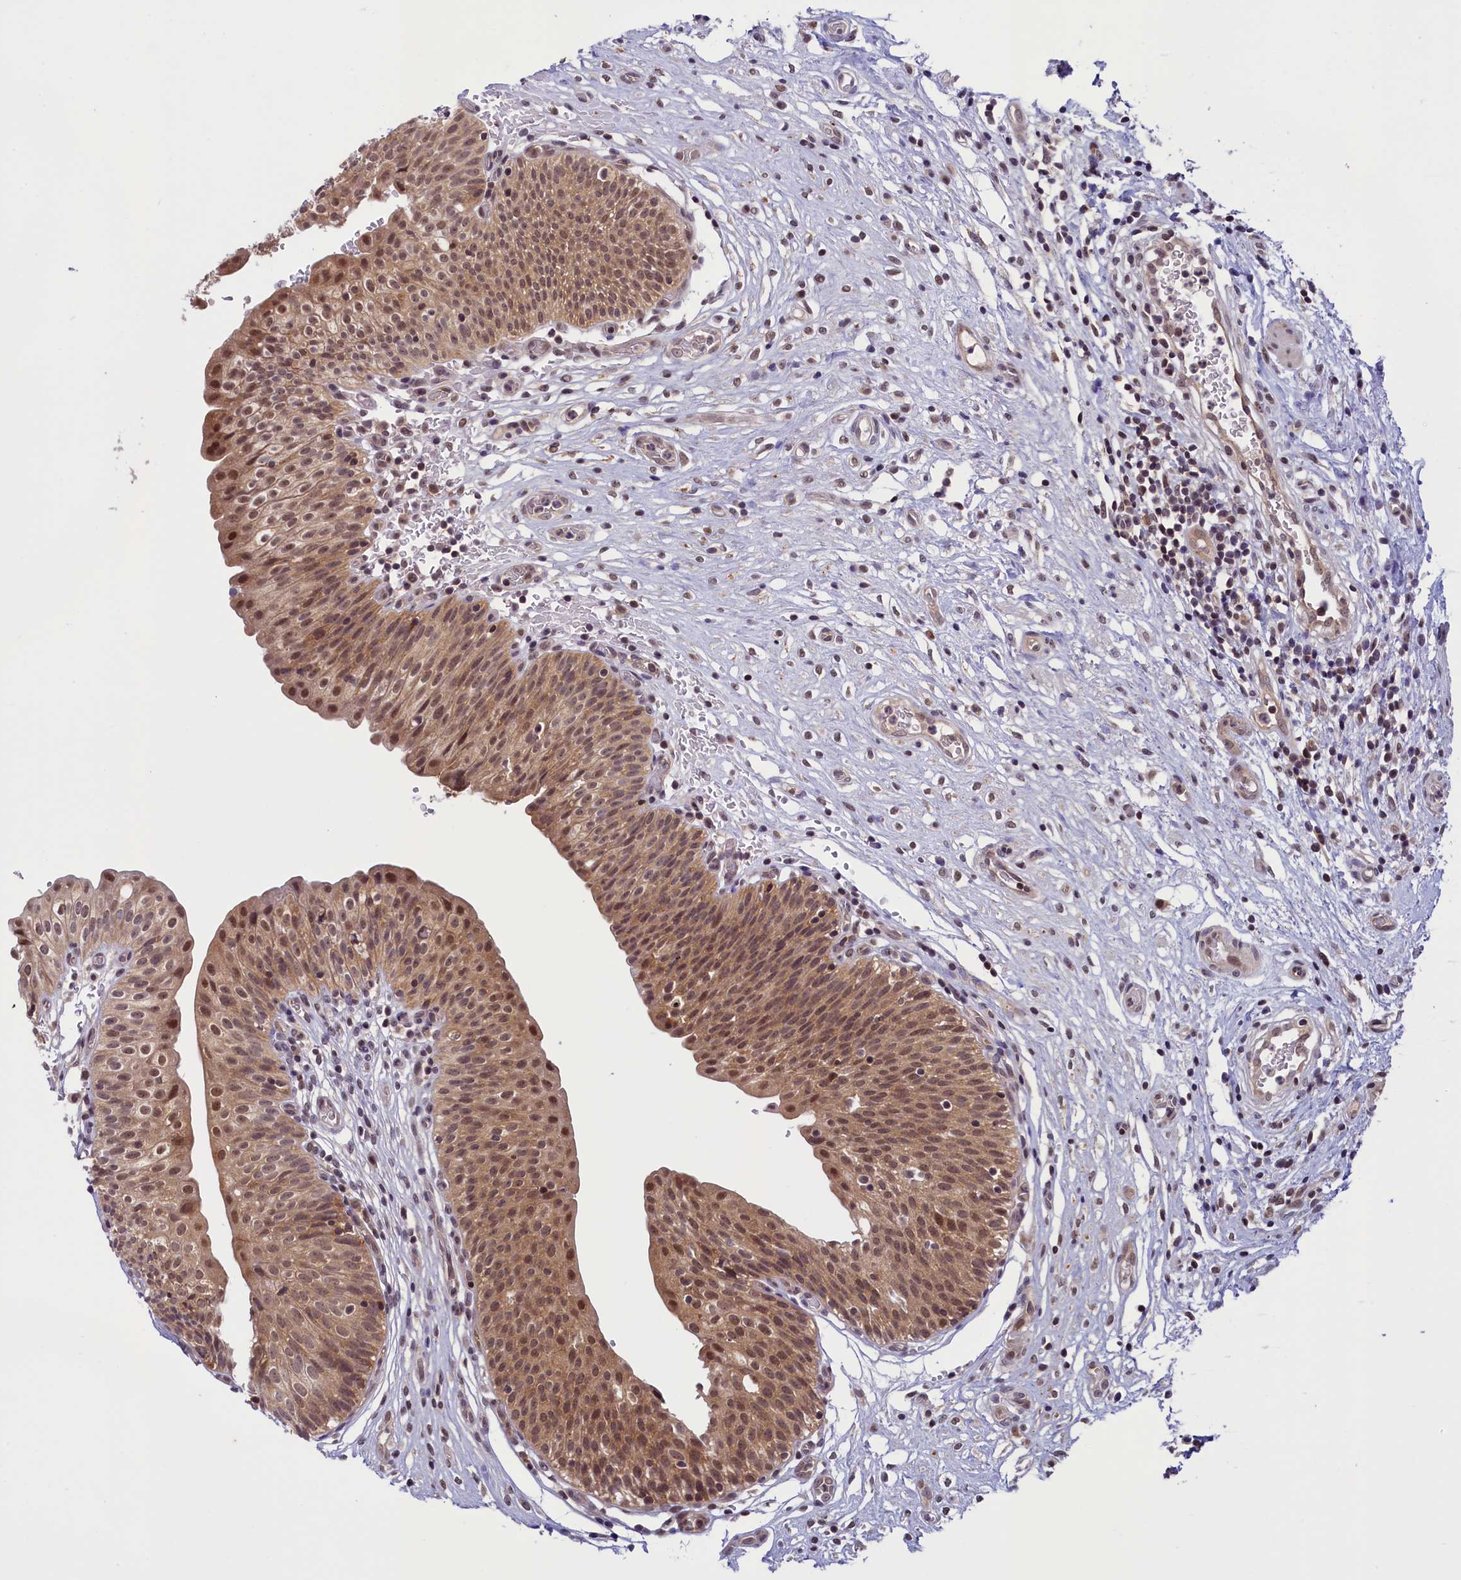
{"staining": {"intensity": "moderate", "quantity": ">75%", "location": "cytoplasmic/membranous,nuclear"}, "tissue": "urinary bladder", "cell_type": "Urothelial cells", "image_type": "normal", "snomed": [{"axis": "morphology", "description": "Normal tissue, NOS"}, {"axis": "topography", "description": "Urinary bladder"}], "caption": "Urinary bladder stained for a protein shows moderate cytoplasmic/membranous,nuclear positivity in urothelial cells. The protein is shown in brown color, while the nuclei are stained blue.", "gene": "SLC7A6OS", "patient": {"sex": "male", "age": 55}}